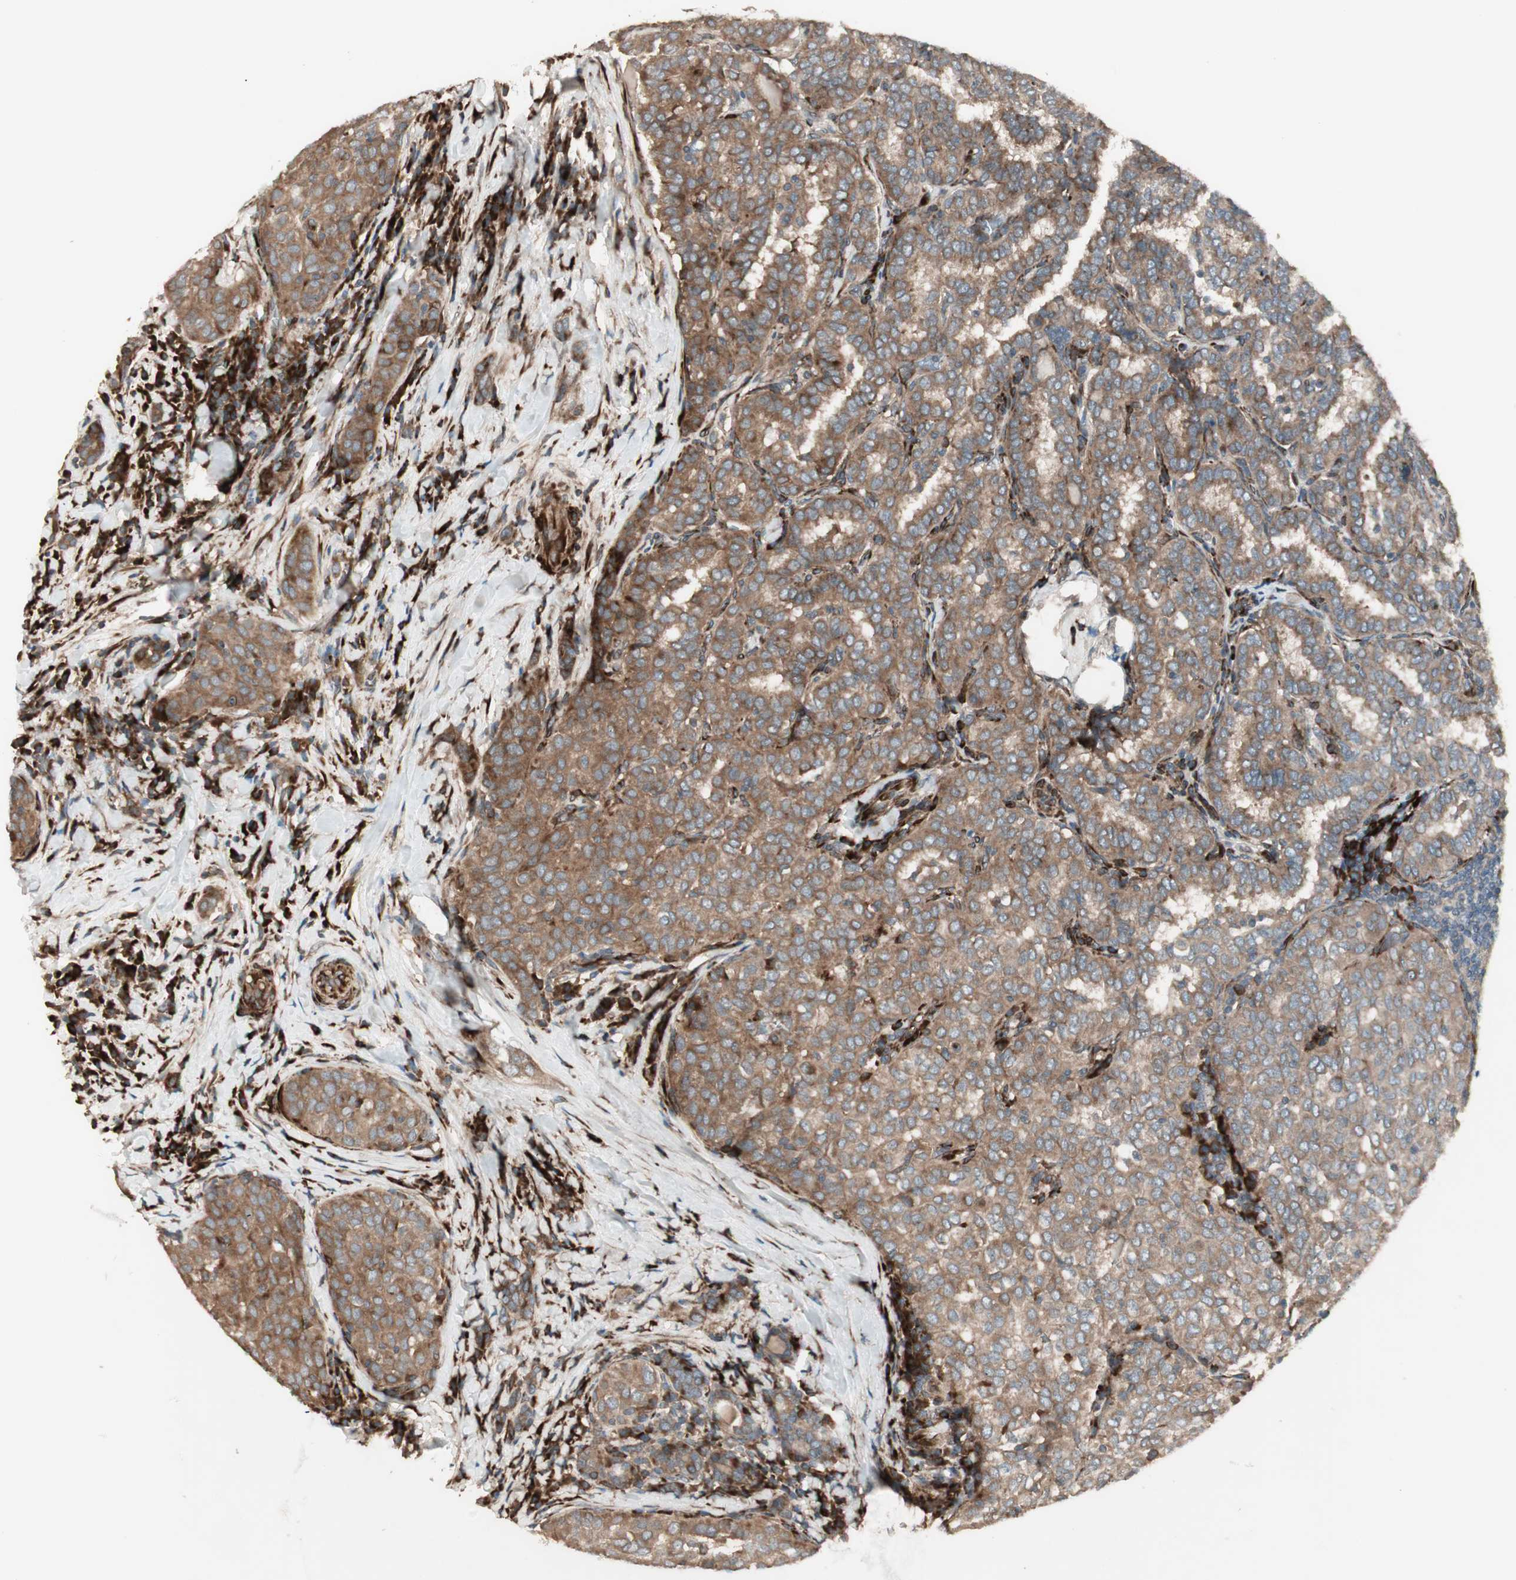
{"staining": {"intensity": "moderate", "quantity": ">75%", "location": "cytoplasmic/membranous"}, "tissue": "thyroid cancer", "cell_type": "Tumor cells", "image_type": "cancer", "snomed": [{"axis": "morphology", "description": "Papillary adenocarcinoma, NOS"}, {"axis": "topography", "description": "Thyroid gland"}], "caption": "Thyroid cancer tissue shows moderate cytoplasmic/membranous staining in approximately >75% of tumor cells", "gene": "PPP2R5E", "patient": {"sex": "female", "age": 30}}